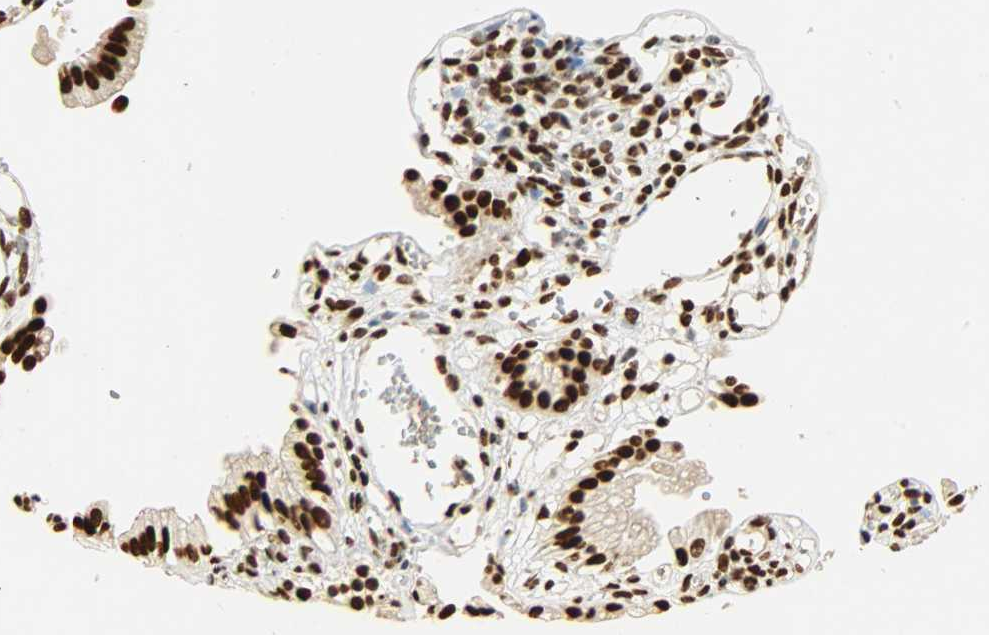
{"staining": {"intensity": "strong", "quantity": ">75%", "location": "nuclear"}, "tissue": "gallbladder", "cell_type": "Glandular cells", "image_type": "normal", "snomed": [{"axis": "morphology", "description": "Normal tissue, NOS"}, {"axis": "topography", "description": "Gallbladder"}], "caption": "About >75% of glandular cells in unremarkable human gallbladder reveal strong nuclear protein expression as visualized by brown immunohistochemical staining.", "gene": "KHDRBS1", "patient": {"sex": "male", "age": 65}}